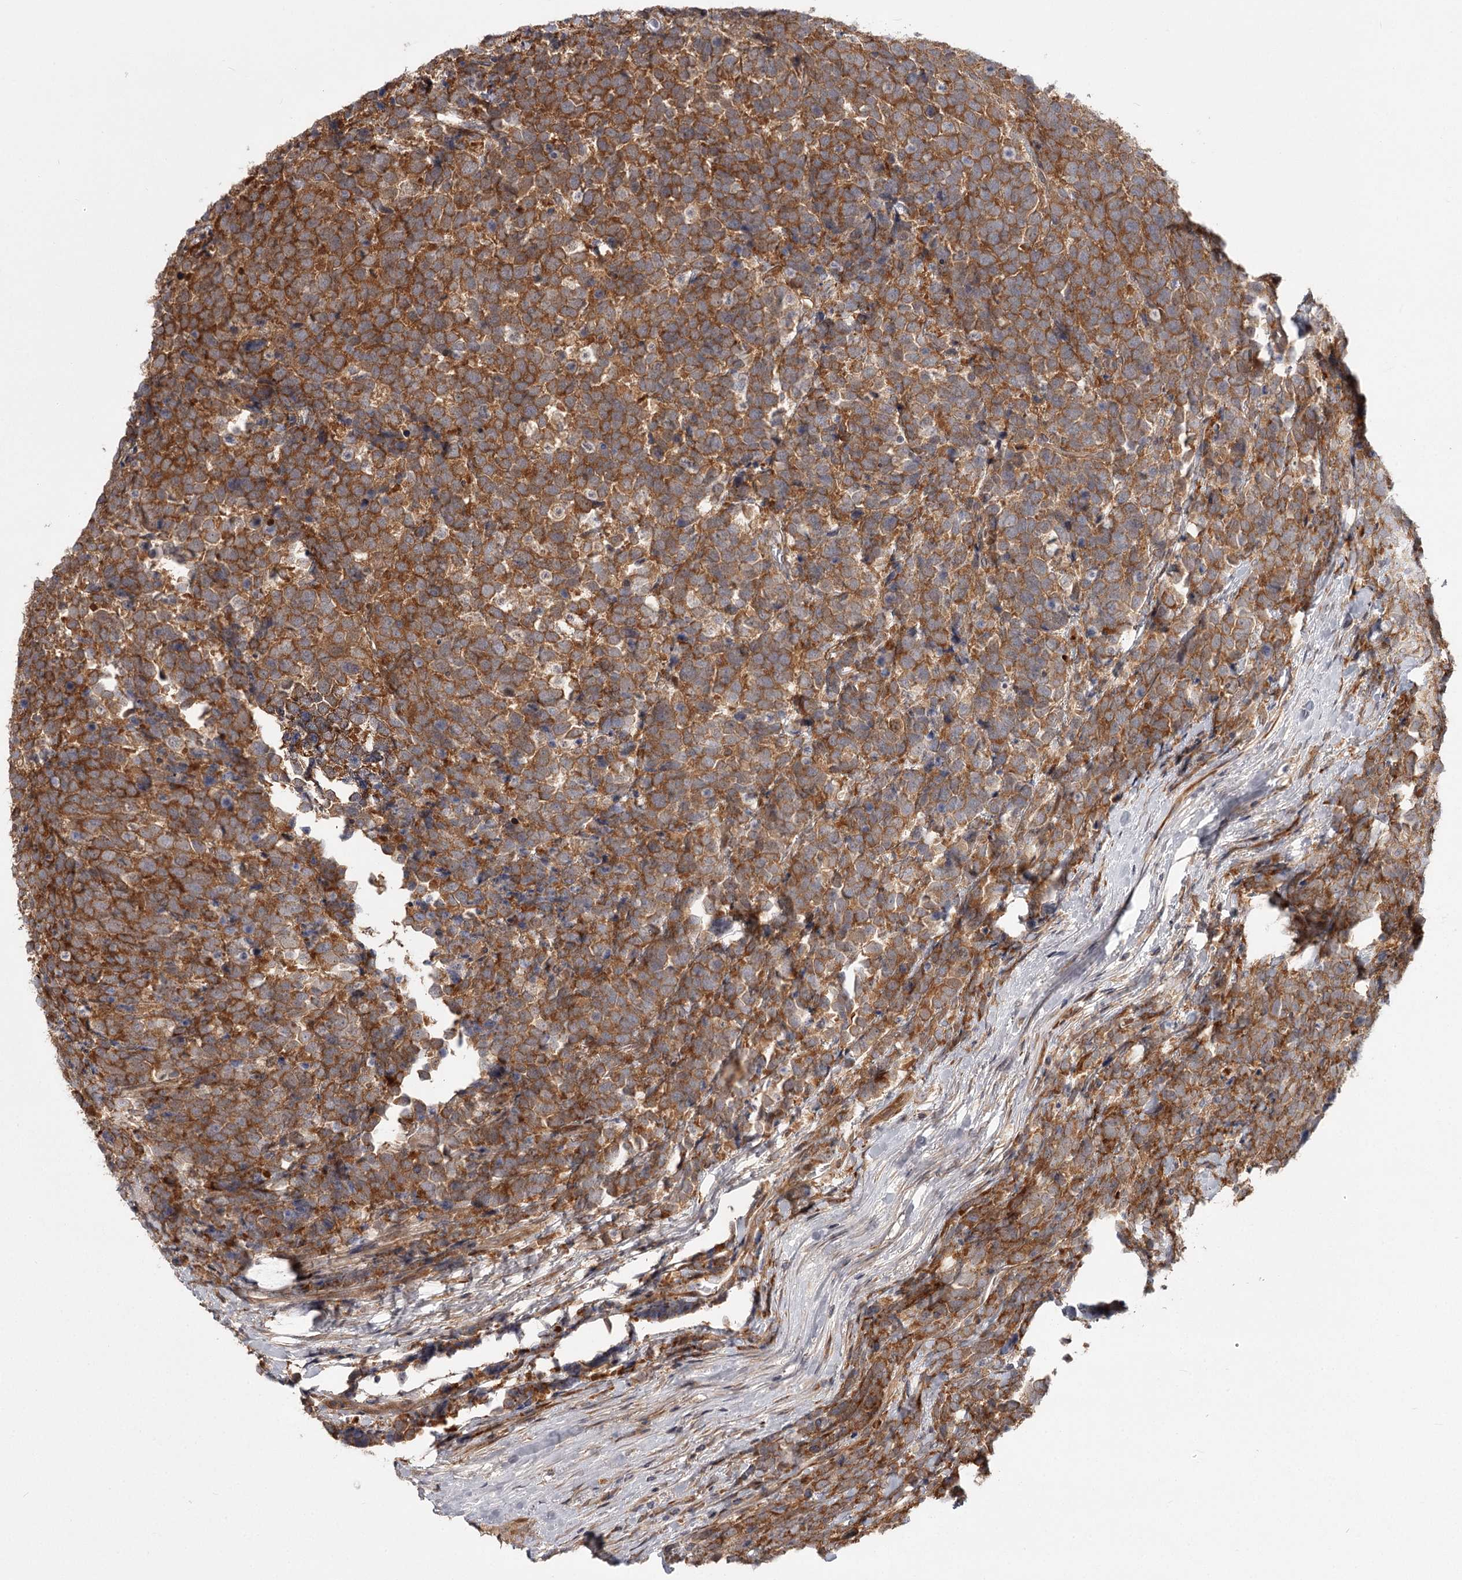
{"staining": {"intensity": "moderate", "quantity": ">75%", "location": "cytoplasmic/membranous"}, "tissue": "urothelial cancer", "cell_type": "Tumor cells", "image_type": "cancer", "snomed": [{"axis": "morphology", "description": "Urothelial carcinoma, High grade"}, {"axis": "topography", "description": "Urinary bladder"}], "caption": "High-power microscopy captured an immunohistochemistry (IHC) micrograph of urothelial cancer, revealing moderate cytoplasmic/membranous positivity in approximately >75% of tumor cells.", "gene": "CCNG2", "patient": {"sex": "female", "age": 82}}